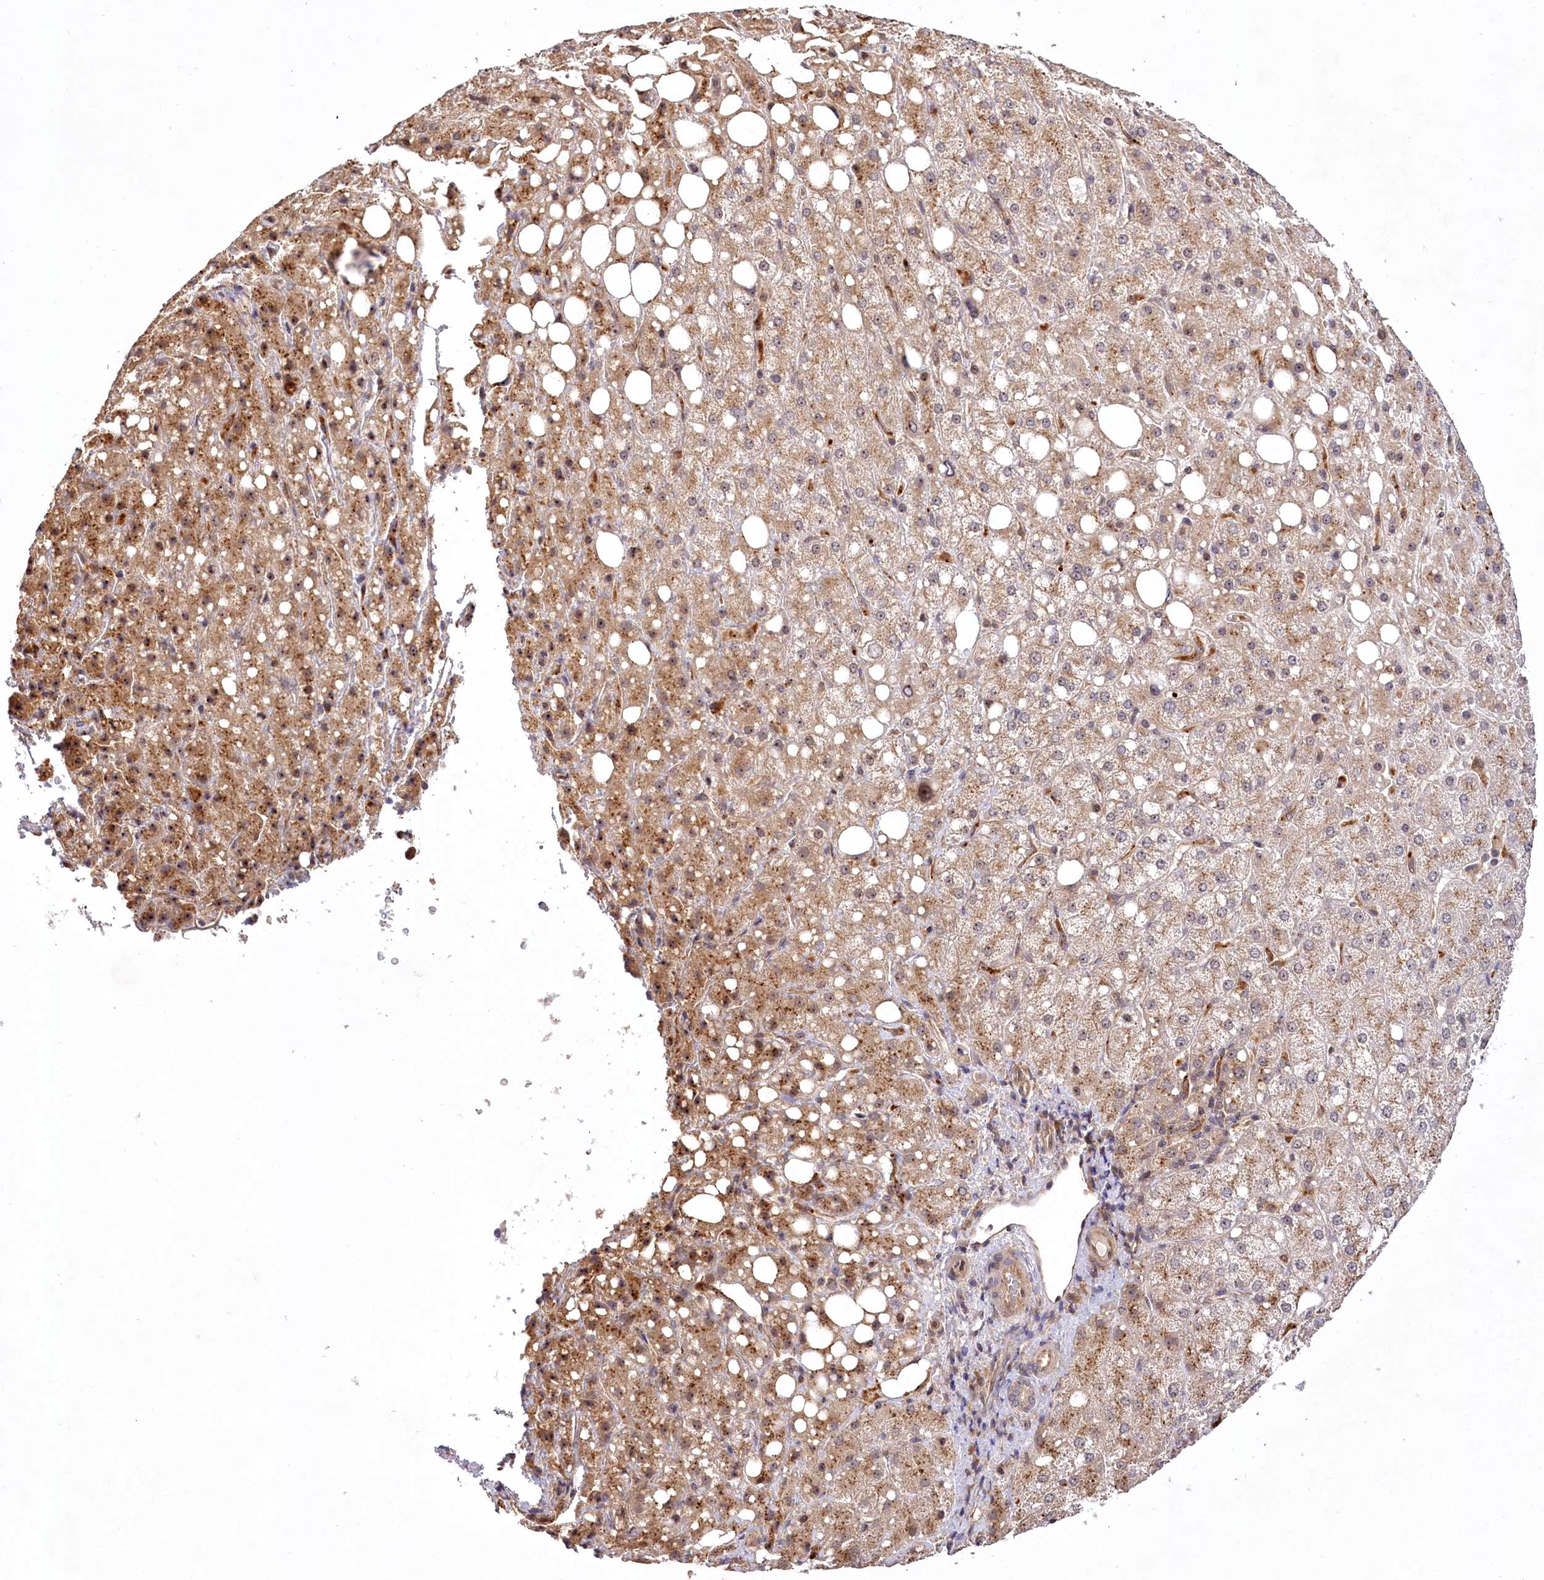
{"staining": {"intensity": "weak", "quantity": "<25%", "location": "cytoplasmic/membranous"}, "tissue": "liver cancer", "cell_type": "Tumor cells", "image_type": "cancer", "snomed": [{"axis": "morphology", "description": "Carcinoma, Hepatocellular, NOS"}, {"axis": "topography", "description": "Liver"}], "caption": "Tumor cells show no significant protein positivity in liver cancer (hepatocellular carcinoma).", "gene": "SERGEF", "patient": {"sex": "male", "age": 80}}